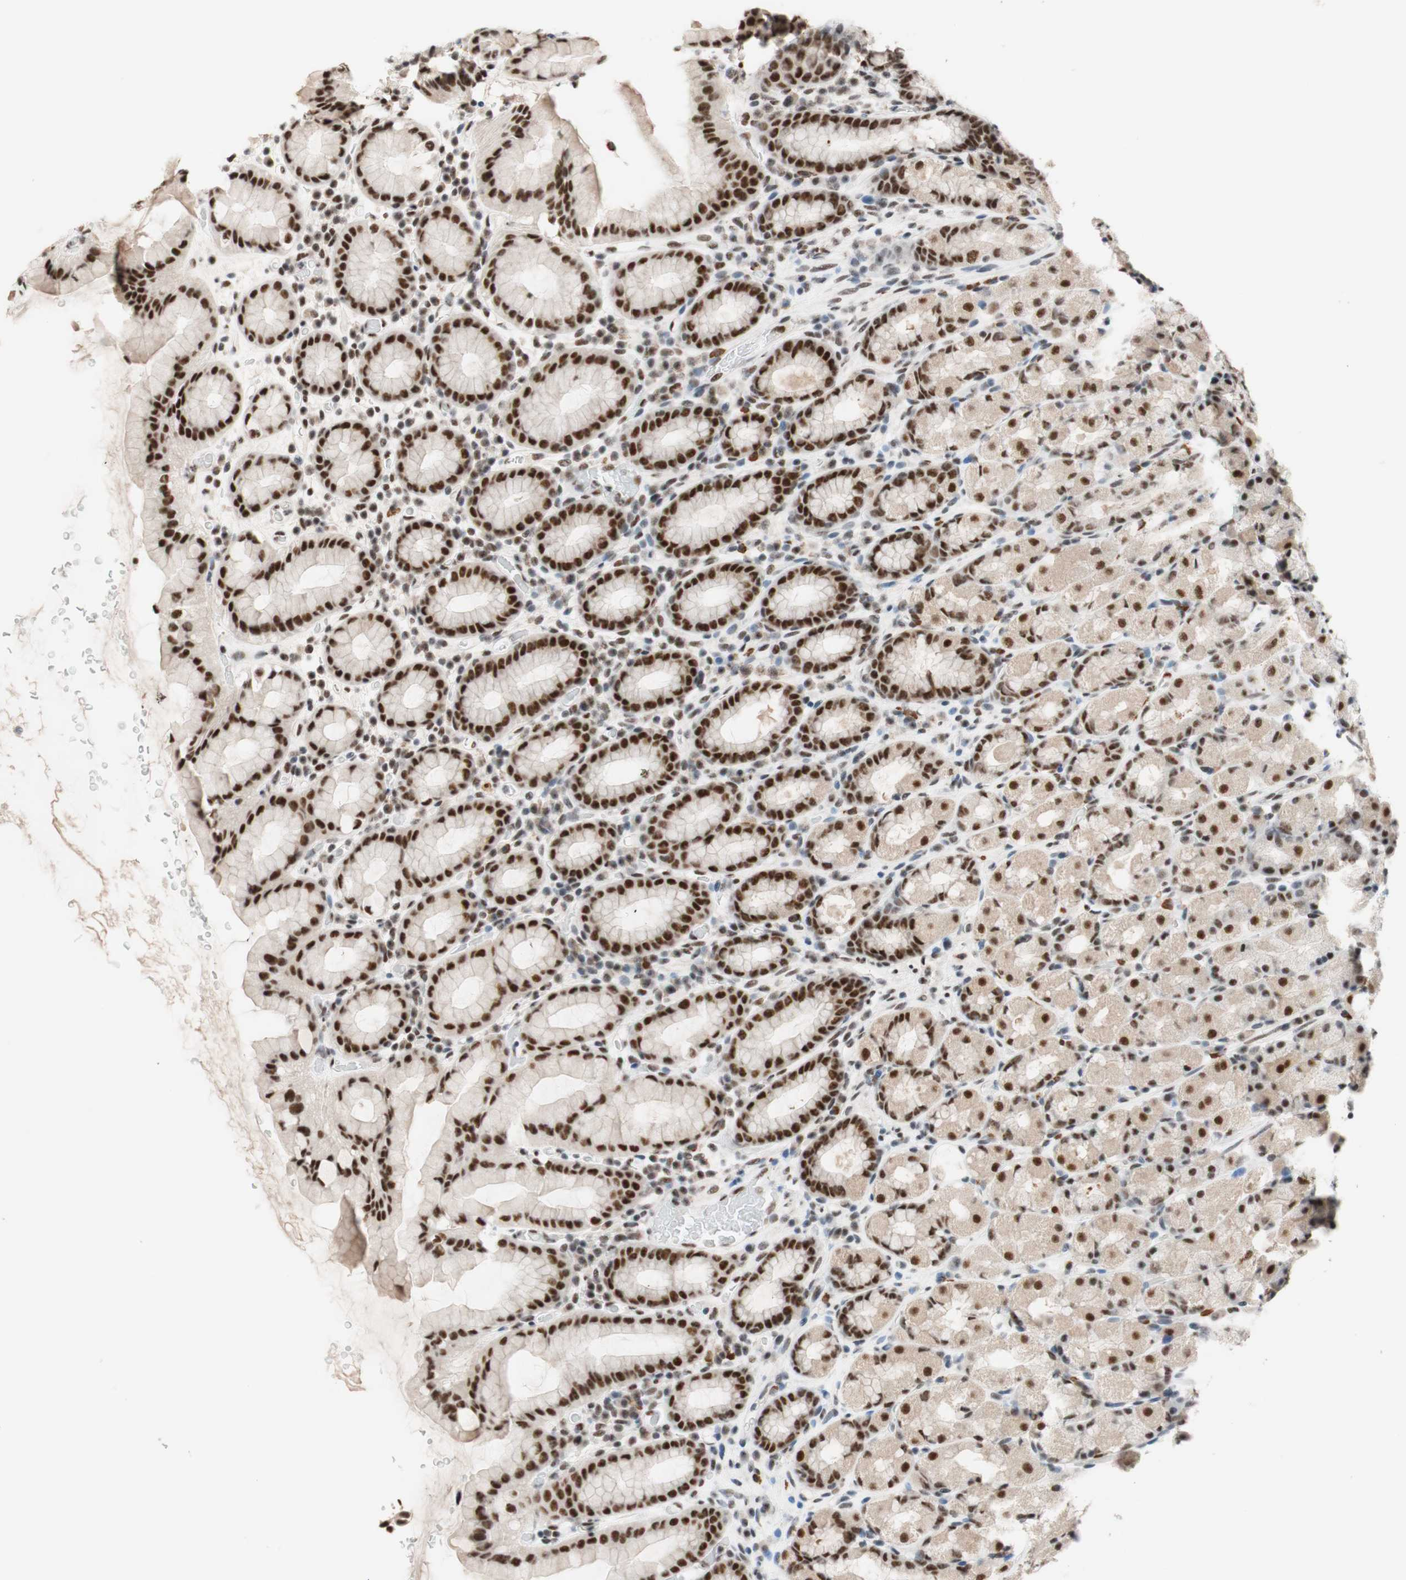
{"staining": {"intensity": "strong", "quantity": ">75%", "location": "nuclear"}, "tissue": "stomach", "cell_type": "Glandular cells", "image_type": "normal", "snomed": [{"axis": "morphology", "description": "Normal tissue, NOS"}, {"axis": "topography", "description": "Stomach, upper"}], "caption": "The immunohistochemical stain highlights strong nuclear positivity in glandular cells of benign stomach.", "gene": "PRPF19", "patient": {"sex": "male", "age": 68}}